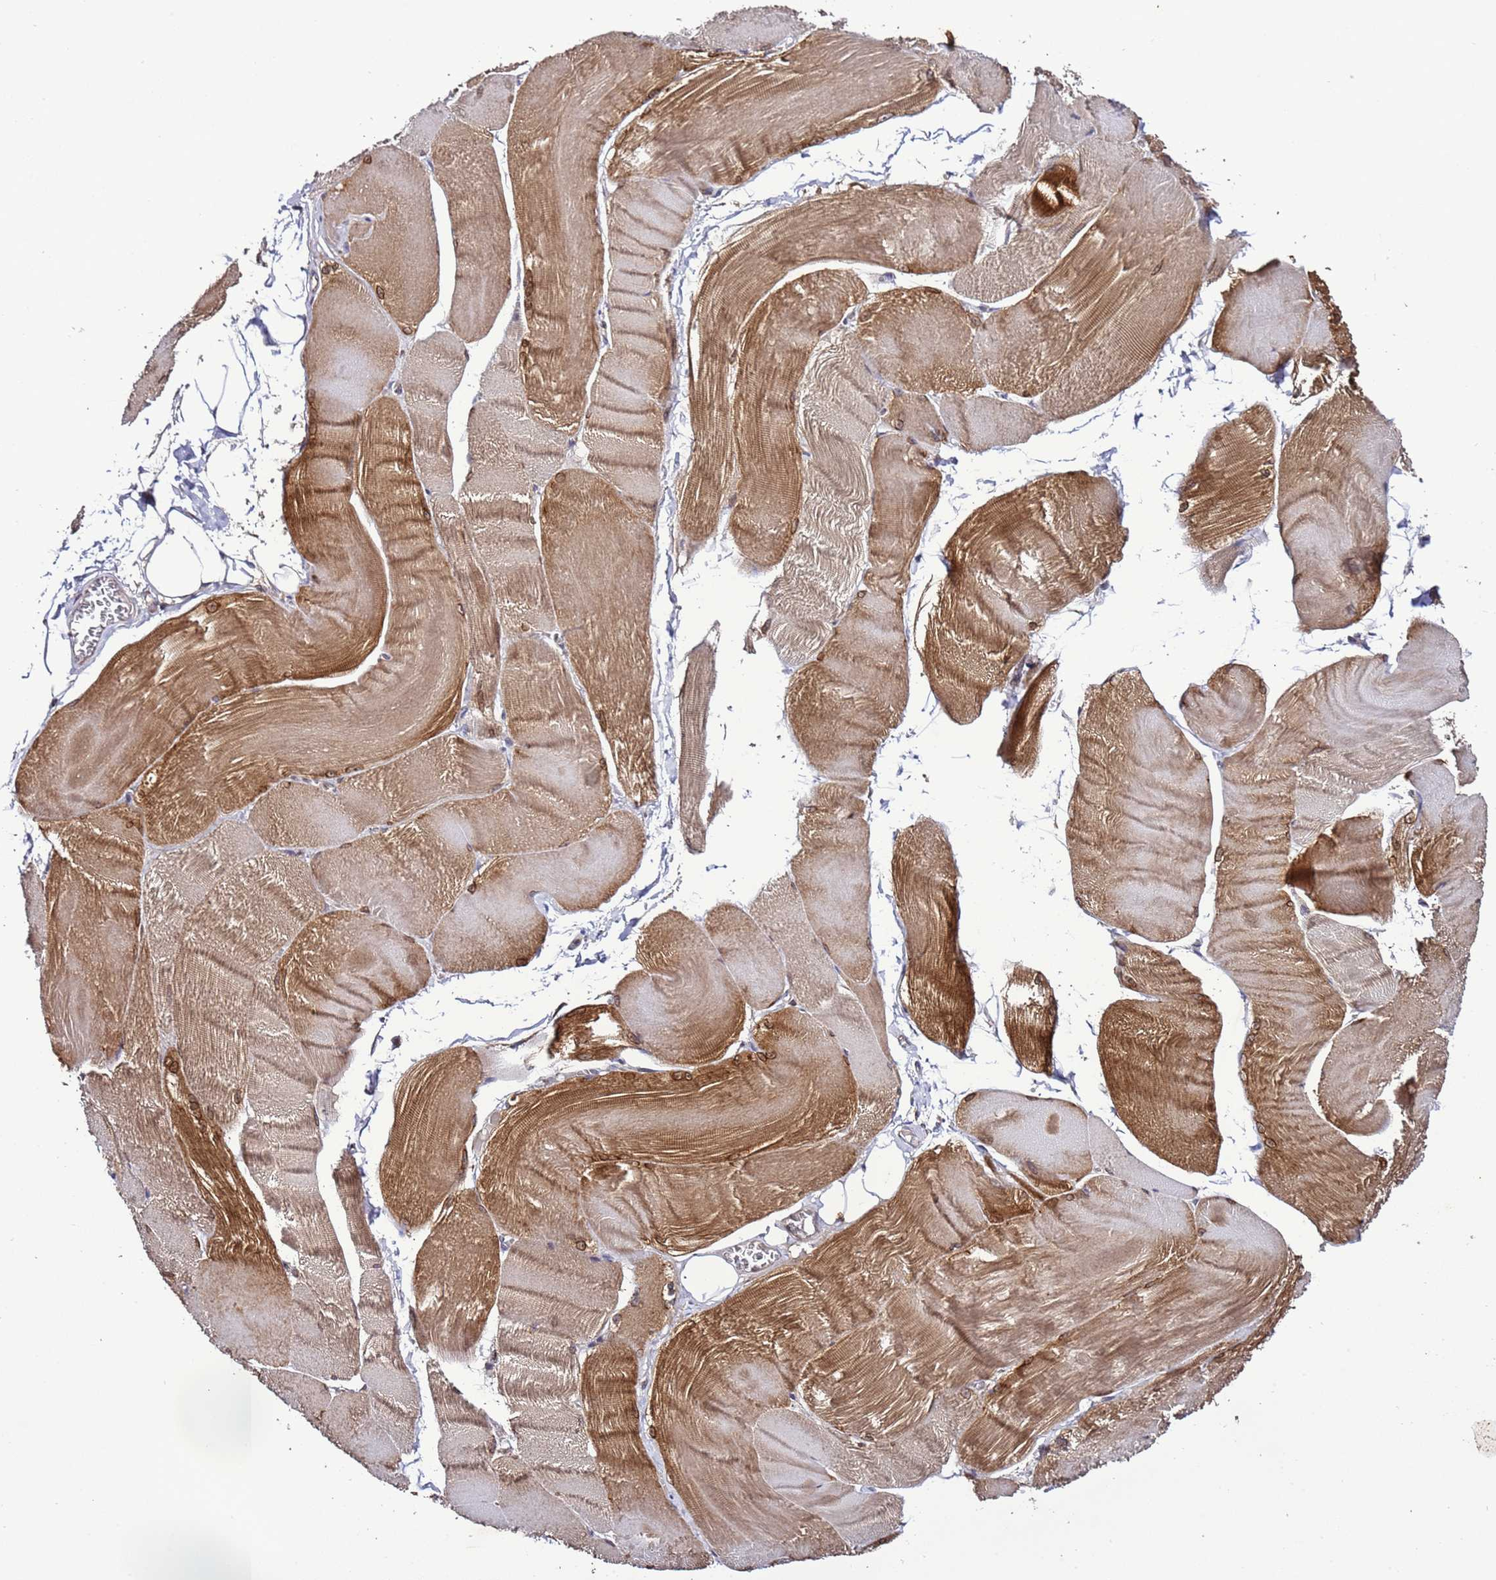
{"staining": {"intensity": "moderate", "quantity": ">75%", "location": "cytoplasmic/membranous"}, "tissue": "skeletal muscle", "cell_type": "Myocytes", "image_type": "normal", "snomed": [{"axis": "morphology", "description": "Normal tissue, NOS"}, {"axis": "morphology", "description": "Basal cell carcinoma"}, {"axis": "topography", "description": "Skeletal muscle"}], "caption": "The micrograph displays a brown stain indicating the presence of a protein in the cytoplasmic/membranous of myocytes in skeletal muscle.", "gene": "TMEM176B", "patient": {"sex": "female", "age": 64}}